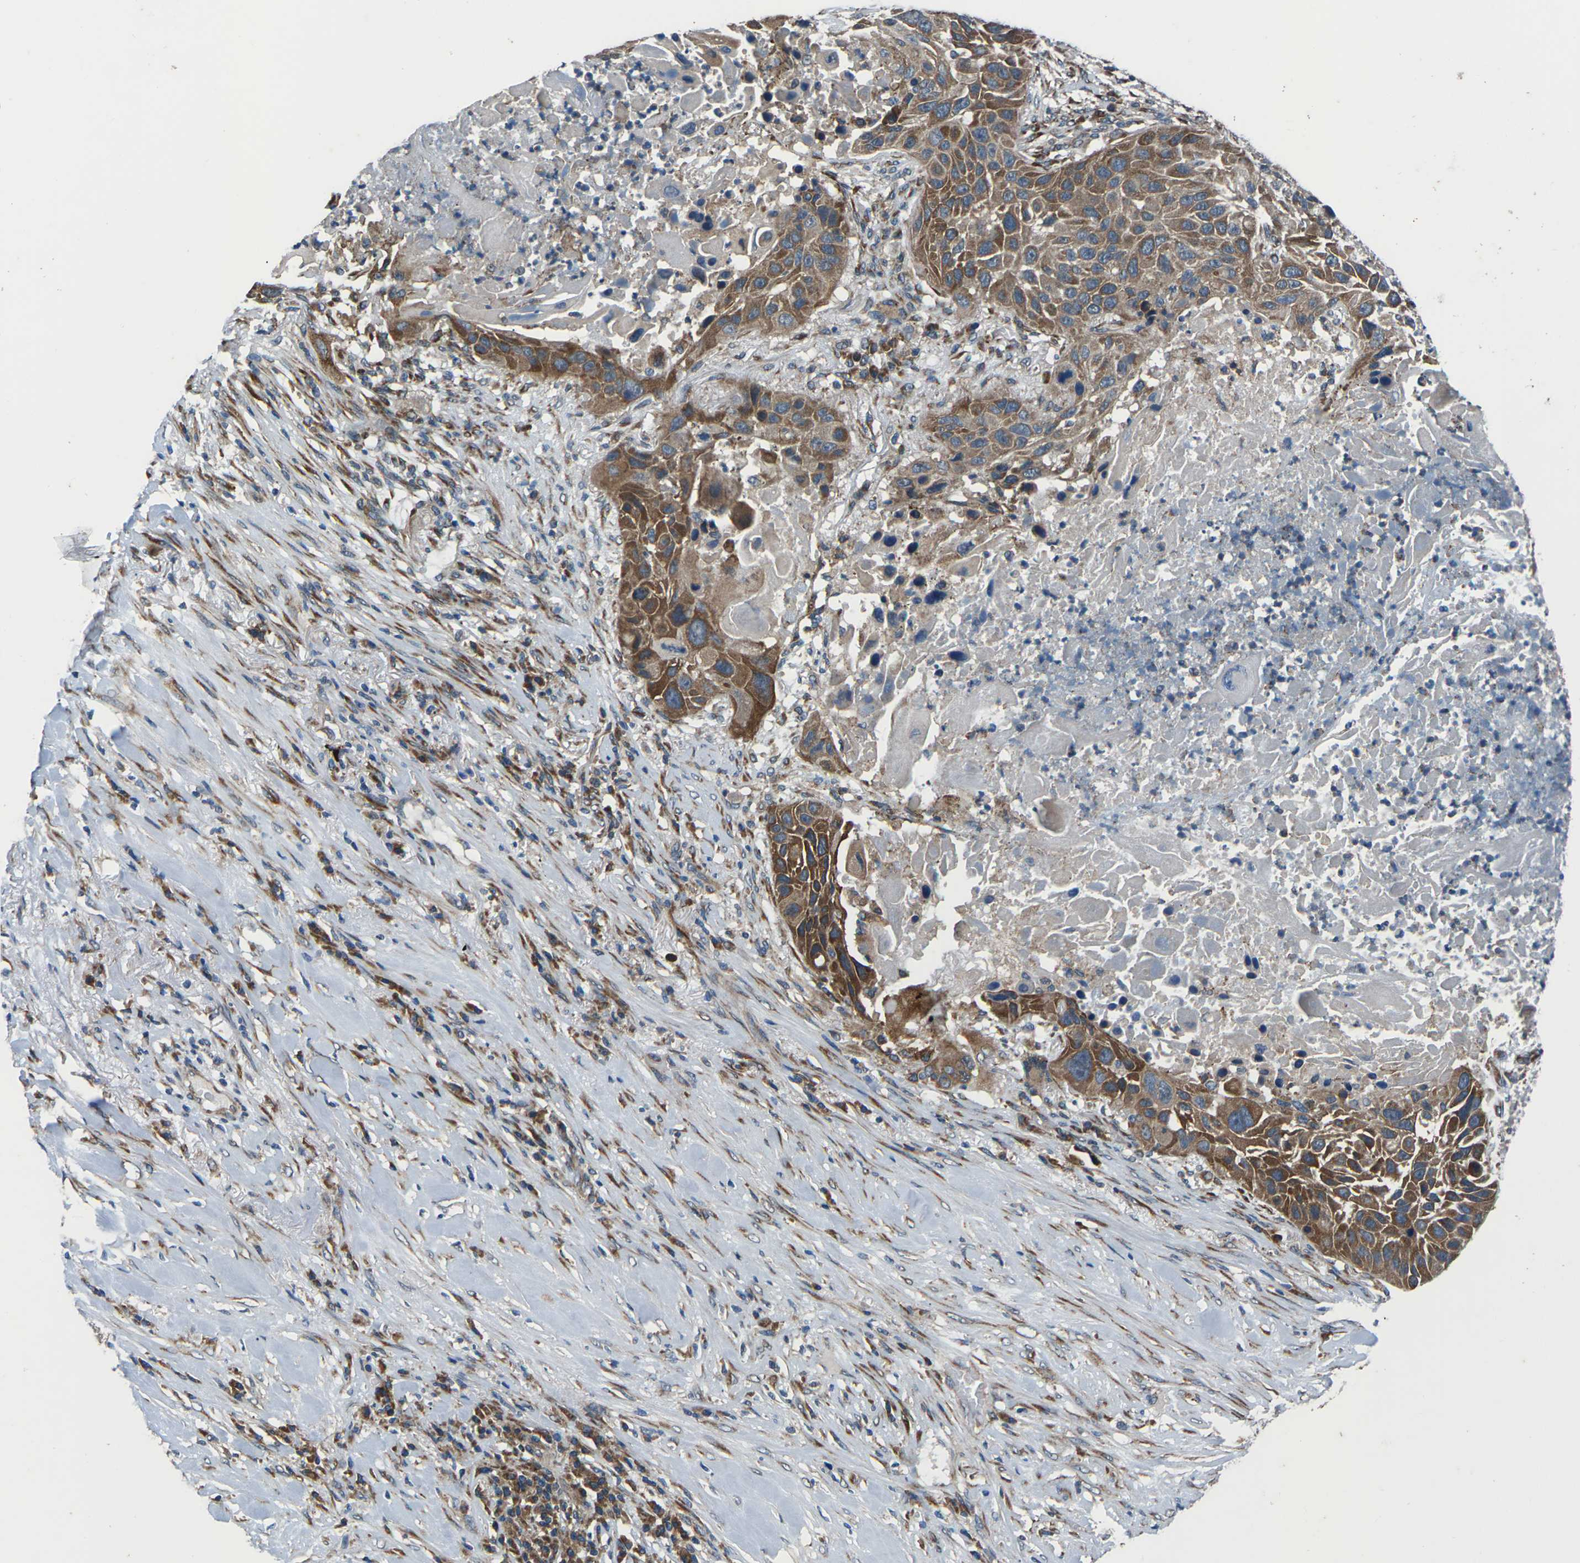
{"staining": {"intensity": "moderate", "quantity": ">75%", "location": "cytoplasmic/membranous"}, "tissue": "lung cancer", "cell_type": "Tumor cells", "image_type": "cancer", "snomed": [{"axis": "morphology", "description": "Squamous cell carcinoma, NOS"}, {"axis": "topography", "description": "Lung"}], "caption": "This is a micrograph of IHC staining of squamous cell carcinoma (lung), which shows moderate positivity in the cytoplasmic/membranous of tumor cells.", "gene": "GABRP", "patient": {"sex": "male", "age": 57}}